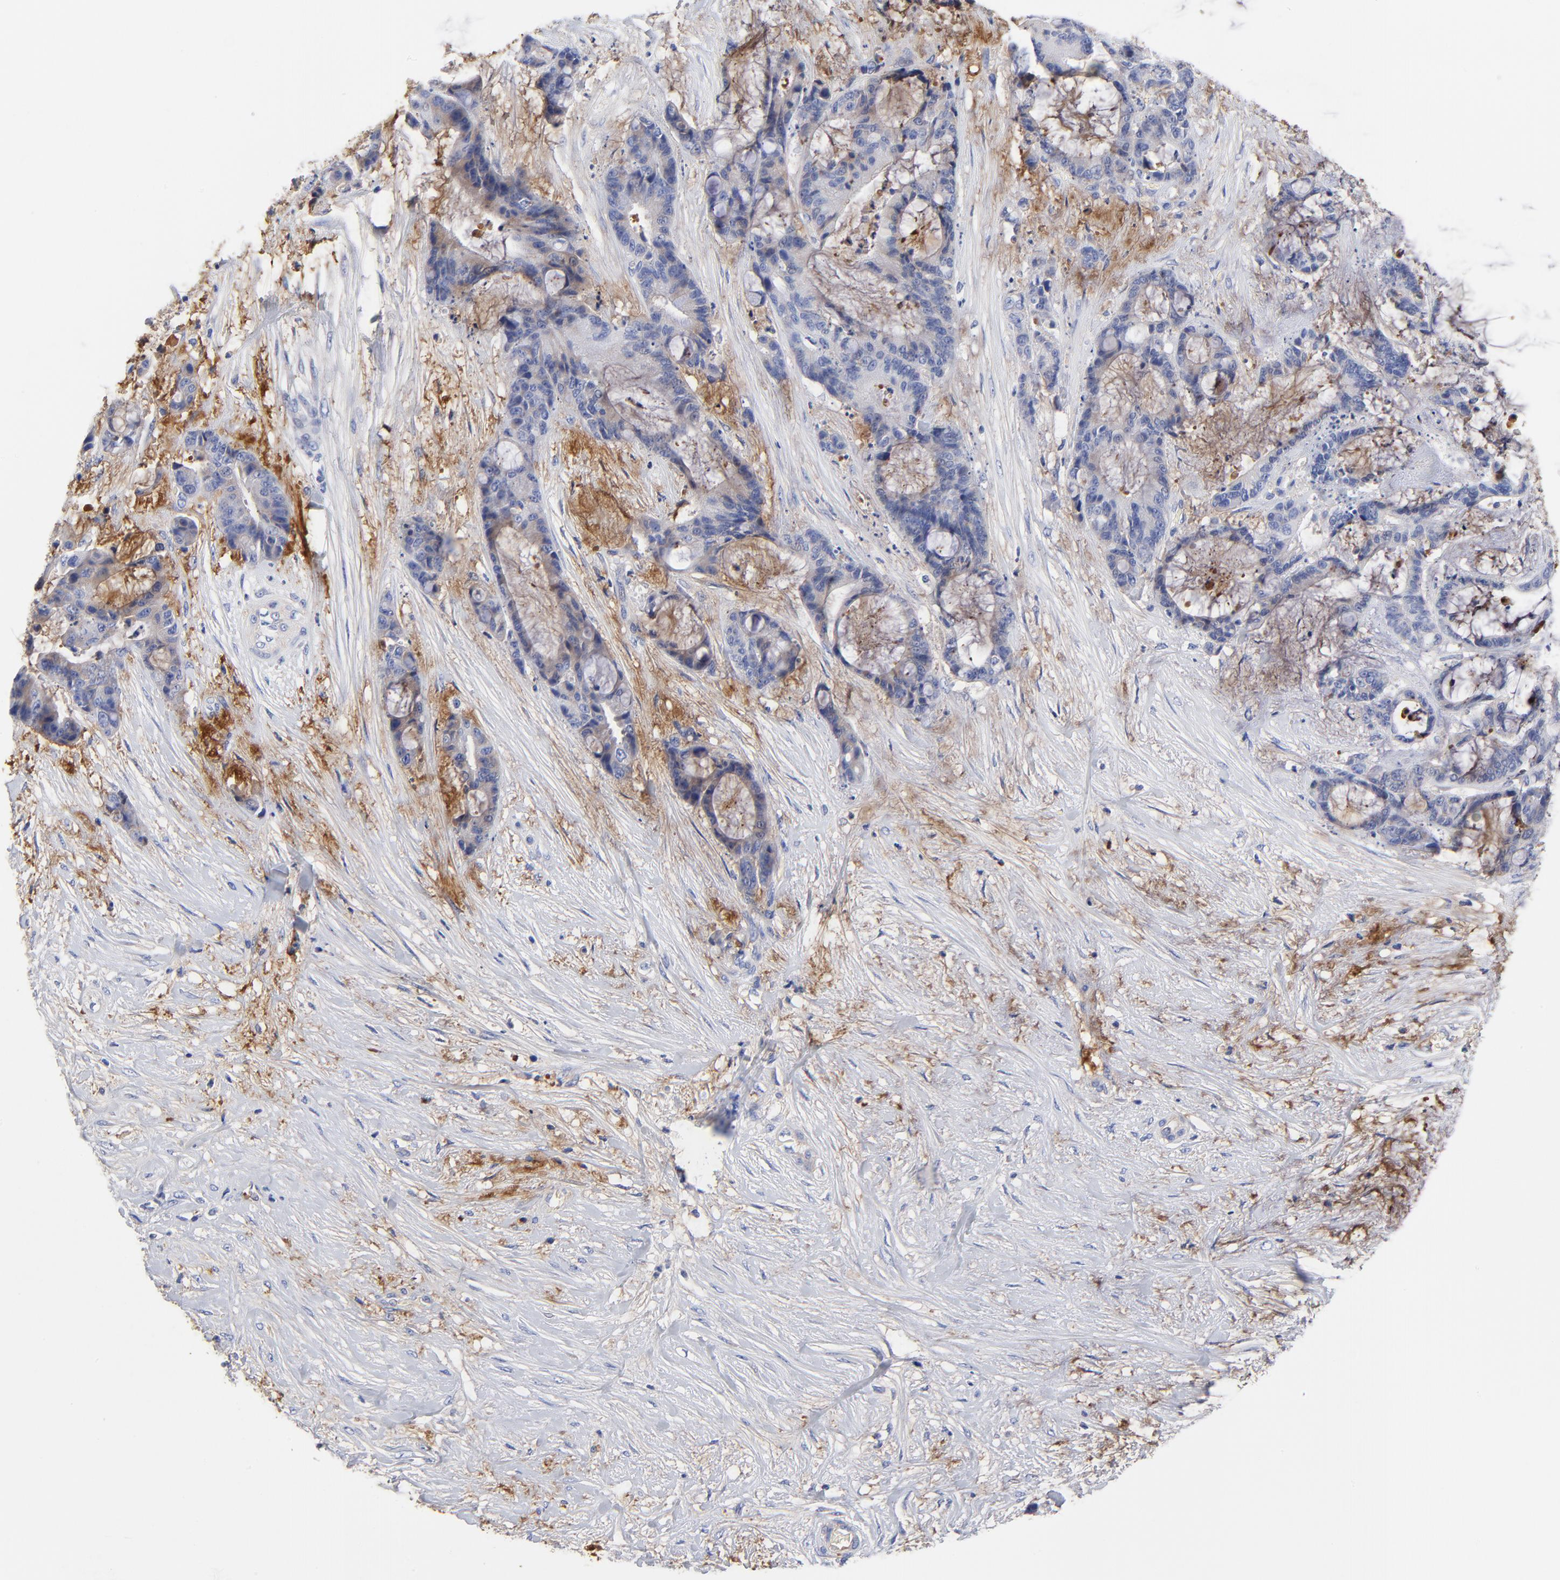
{"staining": {"intensity": "weak", "quantity": "<25%", "location": "cytoplasmic/membranous"}, "tissue": "liver cancer", "cell_type": "Tumor cells", "image_type": "cancer", "snomed": [{"axis": "morphology", "description": "Cholangiocarcinoma"}, {"axis": "topography", "description": "Liver"}], "caption": "There is no significant staining in tumor cells of liver cancer.", "gene": "IGLV3-10", "patient": {"sex": "female", "age": 73}}